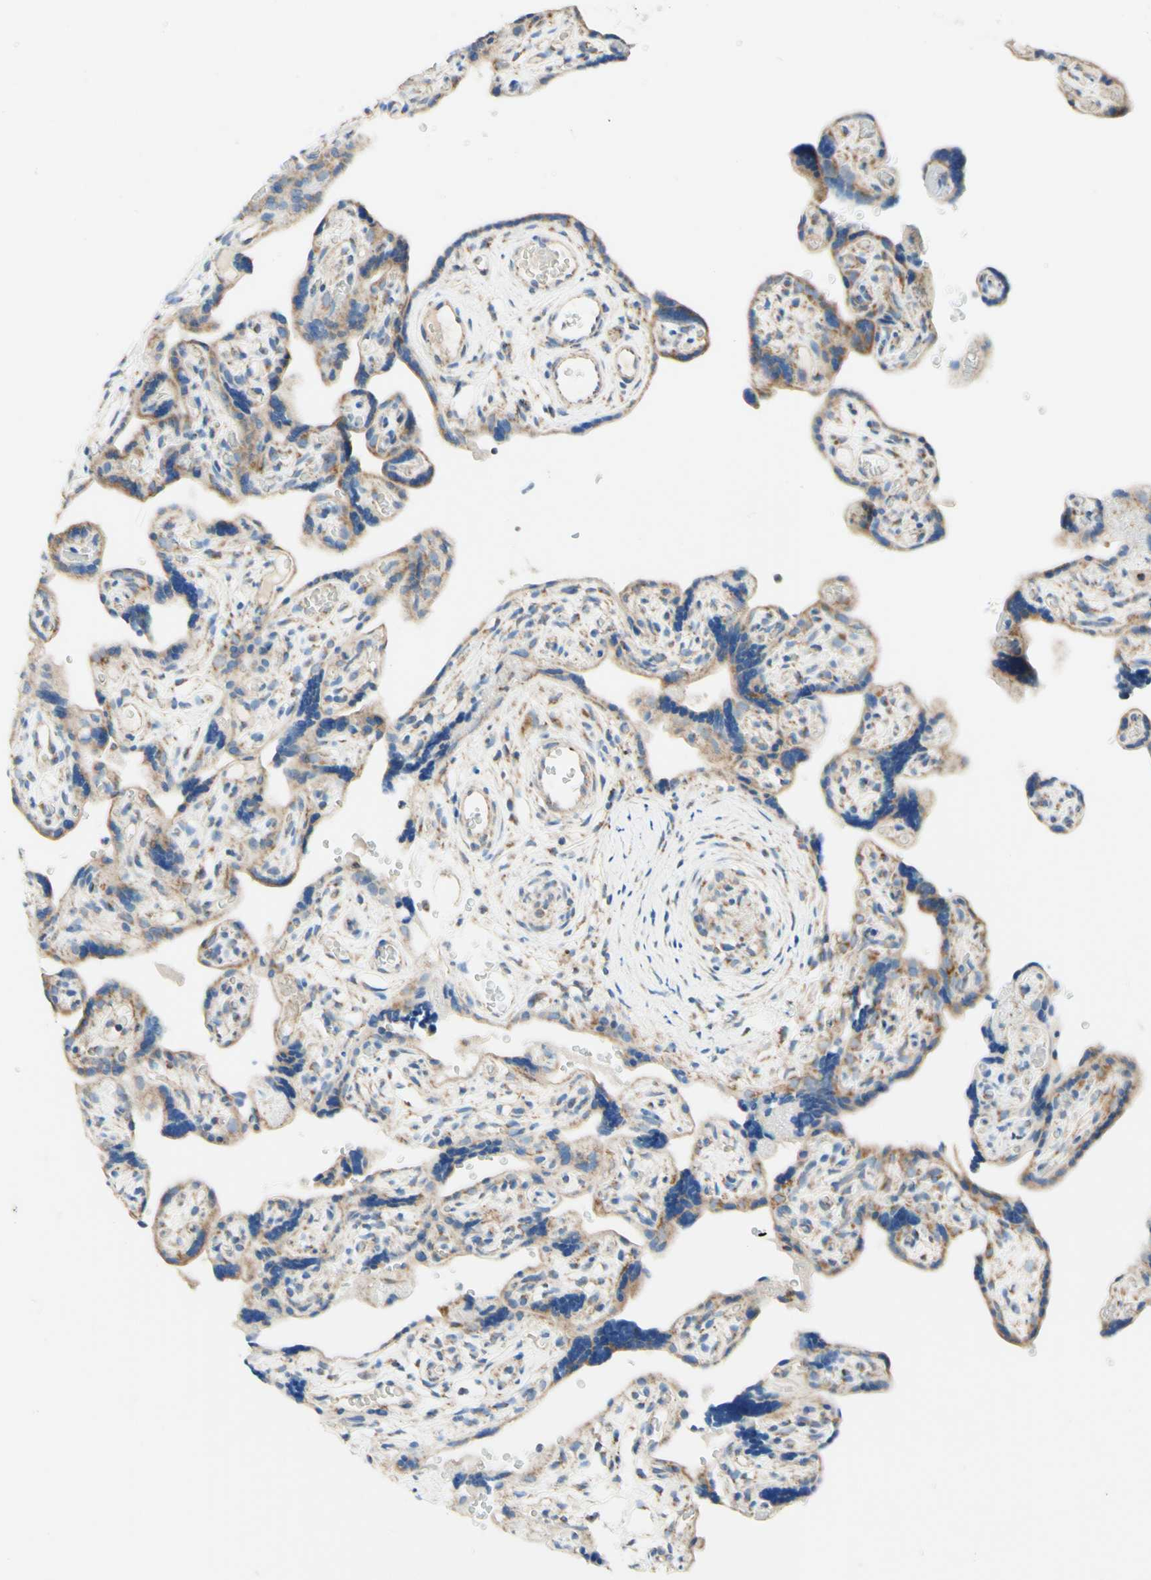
{"staining": {"intensity": "weak", "quantity": "25%-75%", "location": "cytoplasmic/membranous"}, "tissue": "placenta", "cell_type": "Trophoblastic cells", "image_type": "normal", "snomed": [{"axis": "morphology", "description": "Normal tissue, NOS"}, {"axis": "topography", "description": "Placenta"}], "caption": "This histopathology image exhibits immunohistochemistry (IHC) staining of normal placenta, with low weak cytoplasmic/membranous expression in approximately 25%-75% of trophoblastic cells.", "gene": "ARMC10", "patient": {"sex": "female", "age": 30}}